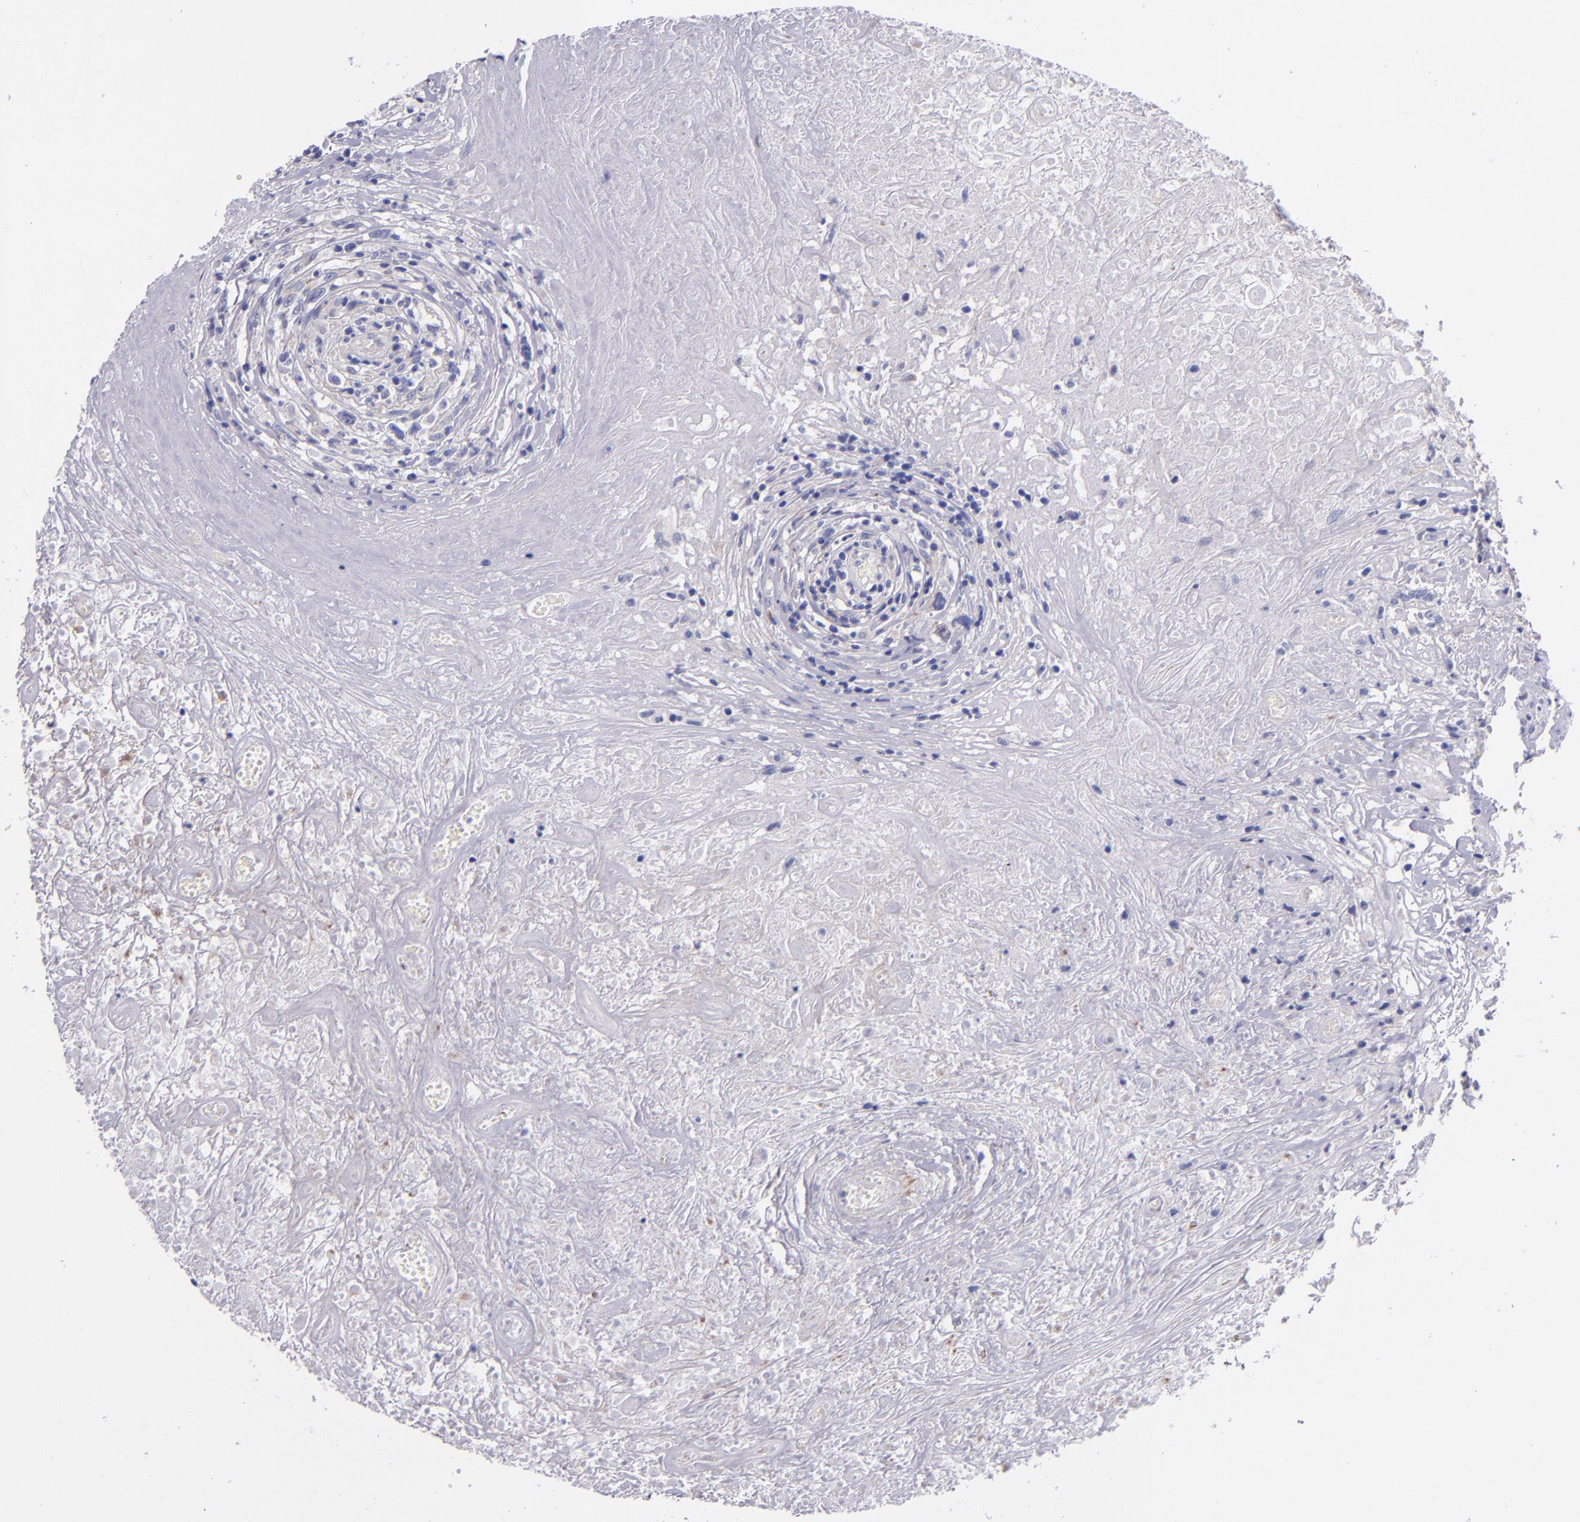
{"staining": {"intensity": "negative", "quantity": "none", "location": "none"}, "tissue": "lymphoma", "cell_type": "Tumor cells", "image_type": "cancer", "snomed": [{"axis": "morphology", "description": "Hodgkin's disease, NOS"}, {"axis": "topography", "description": "Lymph node"}], "caption": "Immunohistochemical staining of lymphoma shows no significant expression in tumor cells.", "gene": "IVL", "patient": {"sex": "male", "age": 46}}